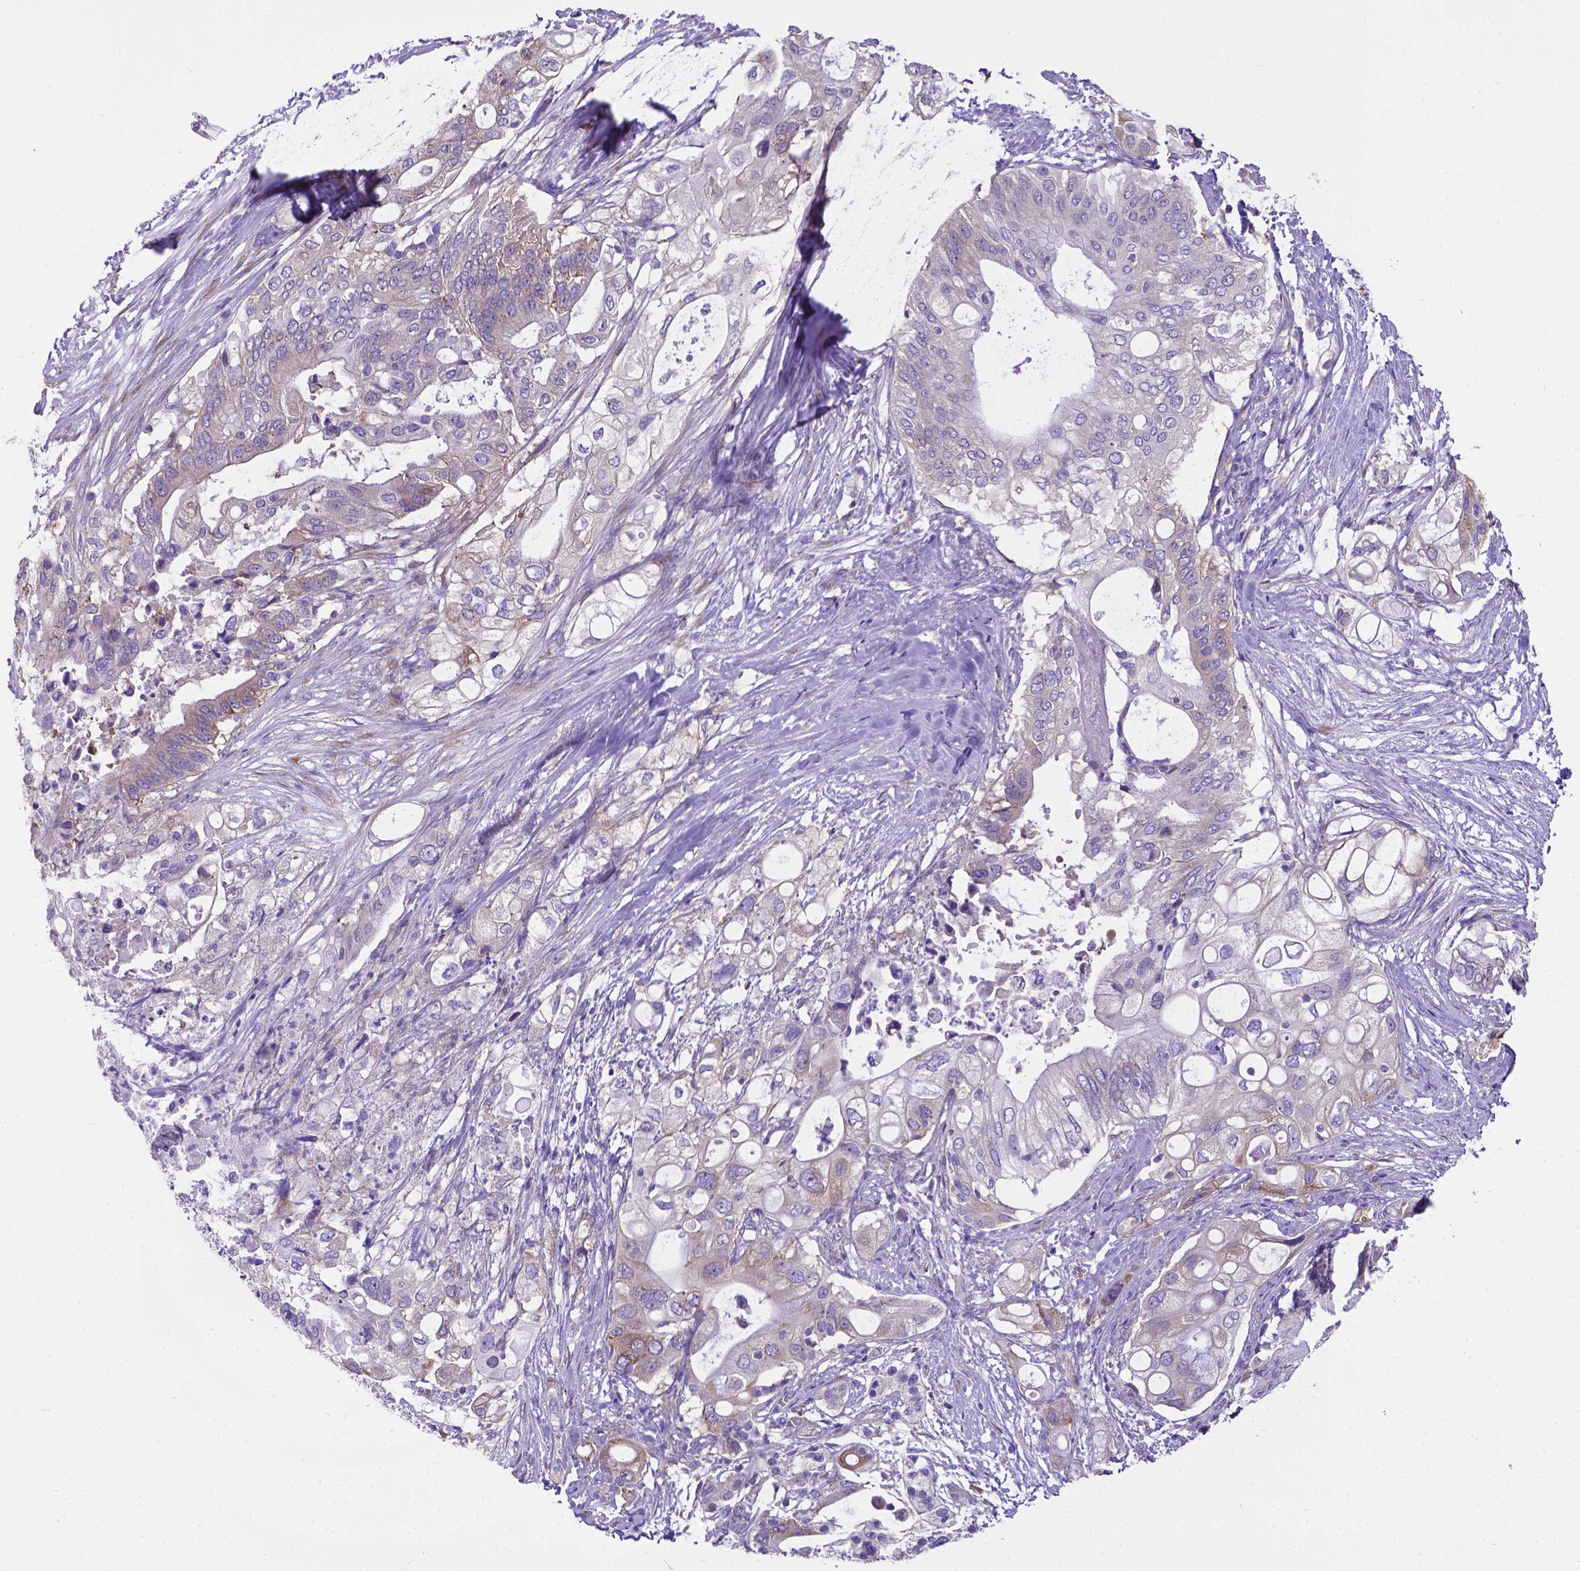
{"staining": {"intensity": "weak", "quantity": "25%-75%", "location": "cytoplasmic/membranous"}, "tissue": "pancreatic cancer", "cell_type": "Tumor cells", "image_type": "cancer", "snomed": [{"axis": "morphology", "description": "Adenocarcinoma, NOS"}, {"axis": "topography", "description": "Pancreas"}], "caption": "Human pancreatic cancer (adenocarcinoma) stained for a protein (brown) demonstrates weak cytoplasmic/membranous positive positivity in approximately 25%-75% of tumor cells.", "gene": "RPL6", "patient": {"sex": "female", "age": 72}}